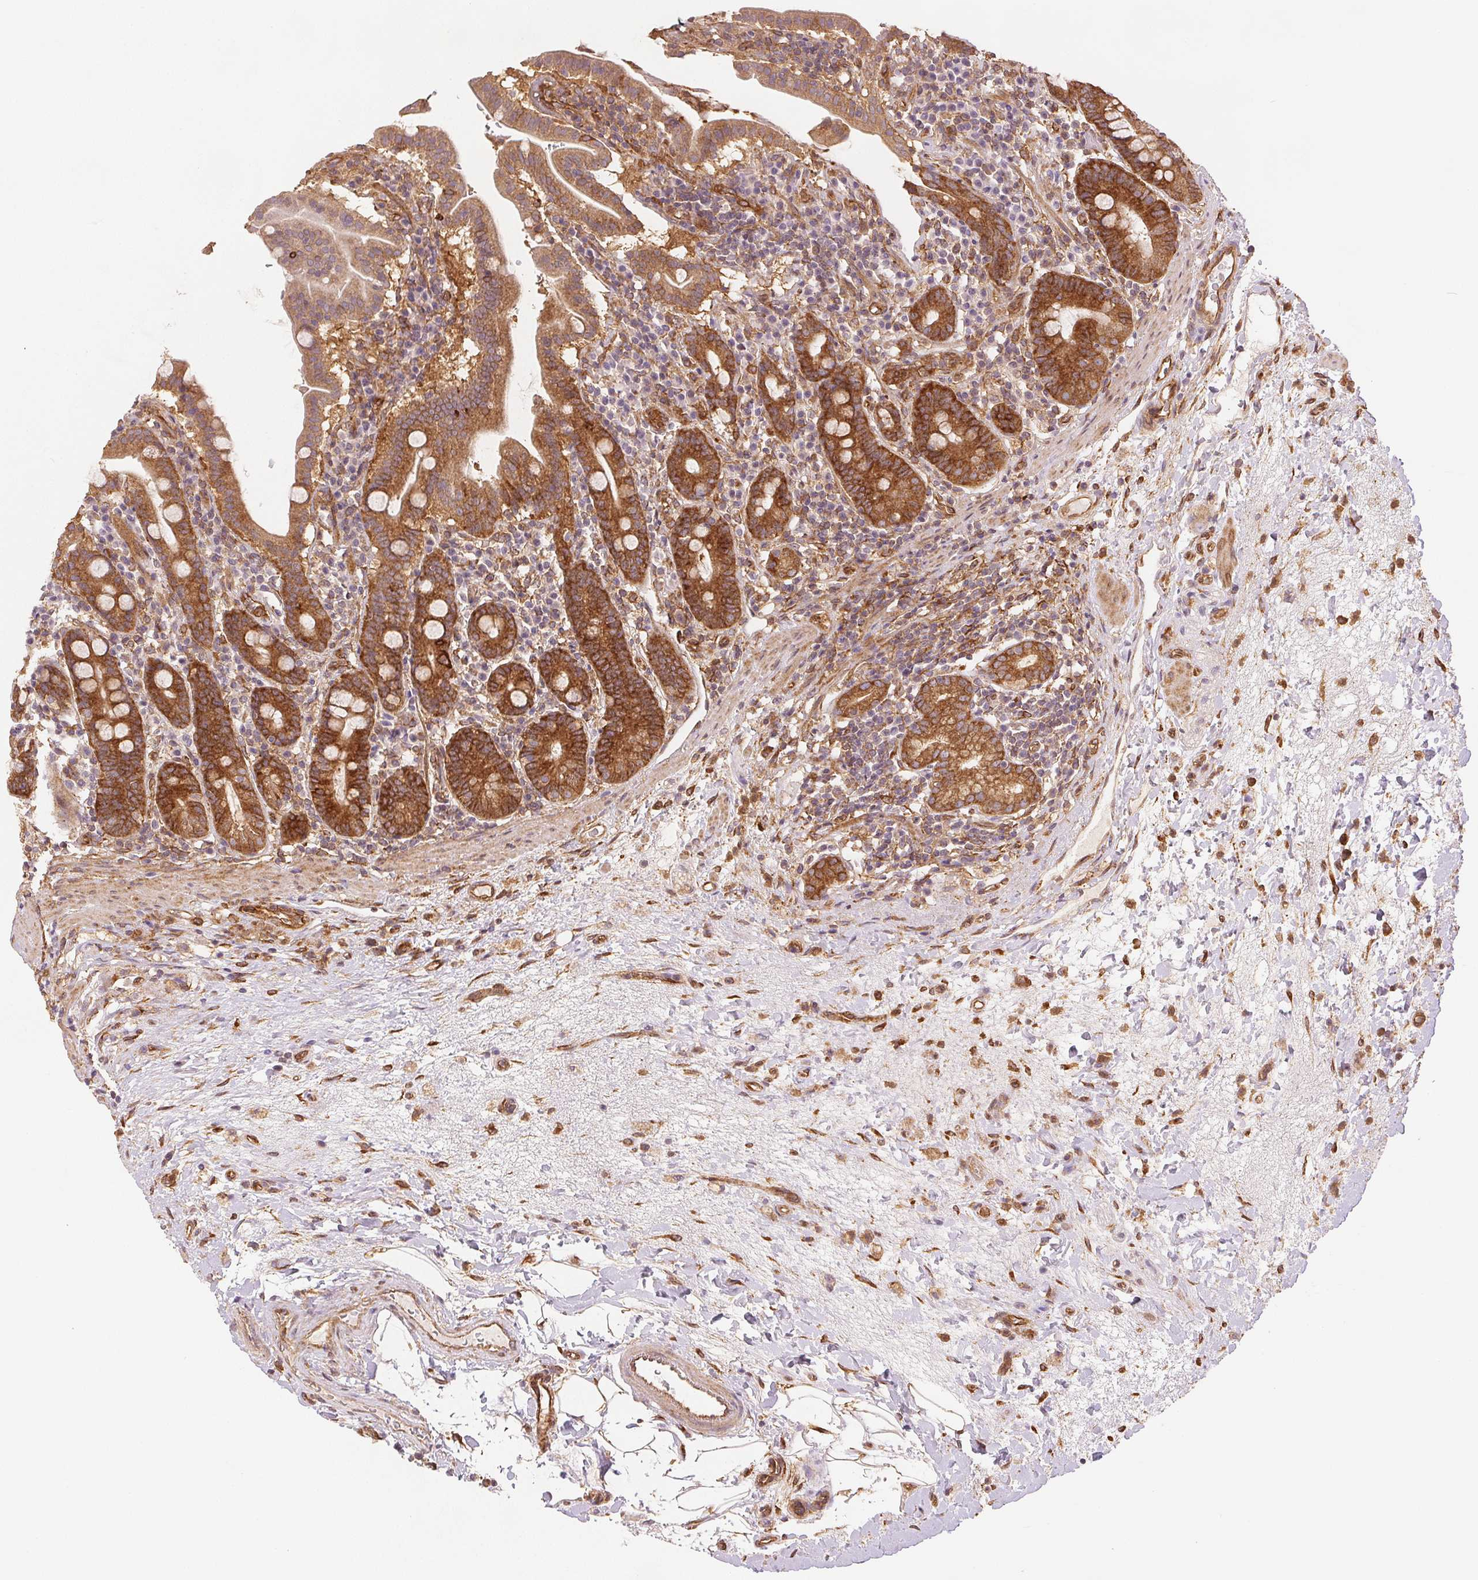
{"staining": {"intensity": "strong", "quantity": ">75%", "location": "cytoplasmic/membranous"}, "tissue": "small intestine", "cell_type": "Glandular cells", "image_type": "normal", "snomed": [{"axis": "morphology", "description": "Normal tissue, NOS"}, {"axis": "topography", "description": "Small intestine"}], "caption": "Immunohistochemistry (IHC) histopathology image of benign small intestine stained for a protein (brown), which displays high levels of strong cytoplasmic/membranous expression in approximately >75% of glandular cells.", "gene": "DIAPH2", "patient": {"sex": "male", "age": 26}}